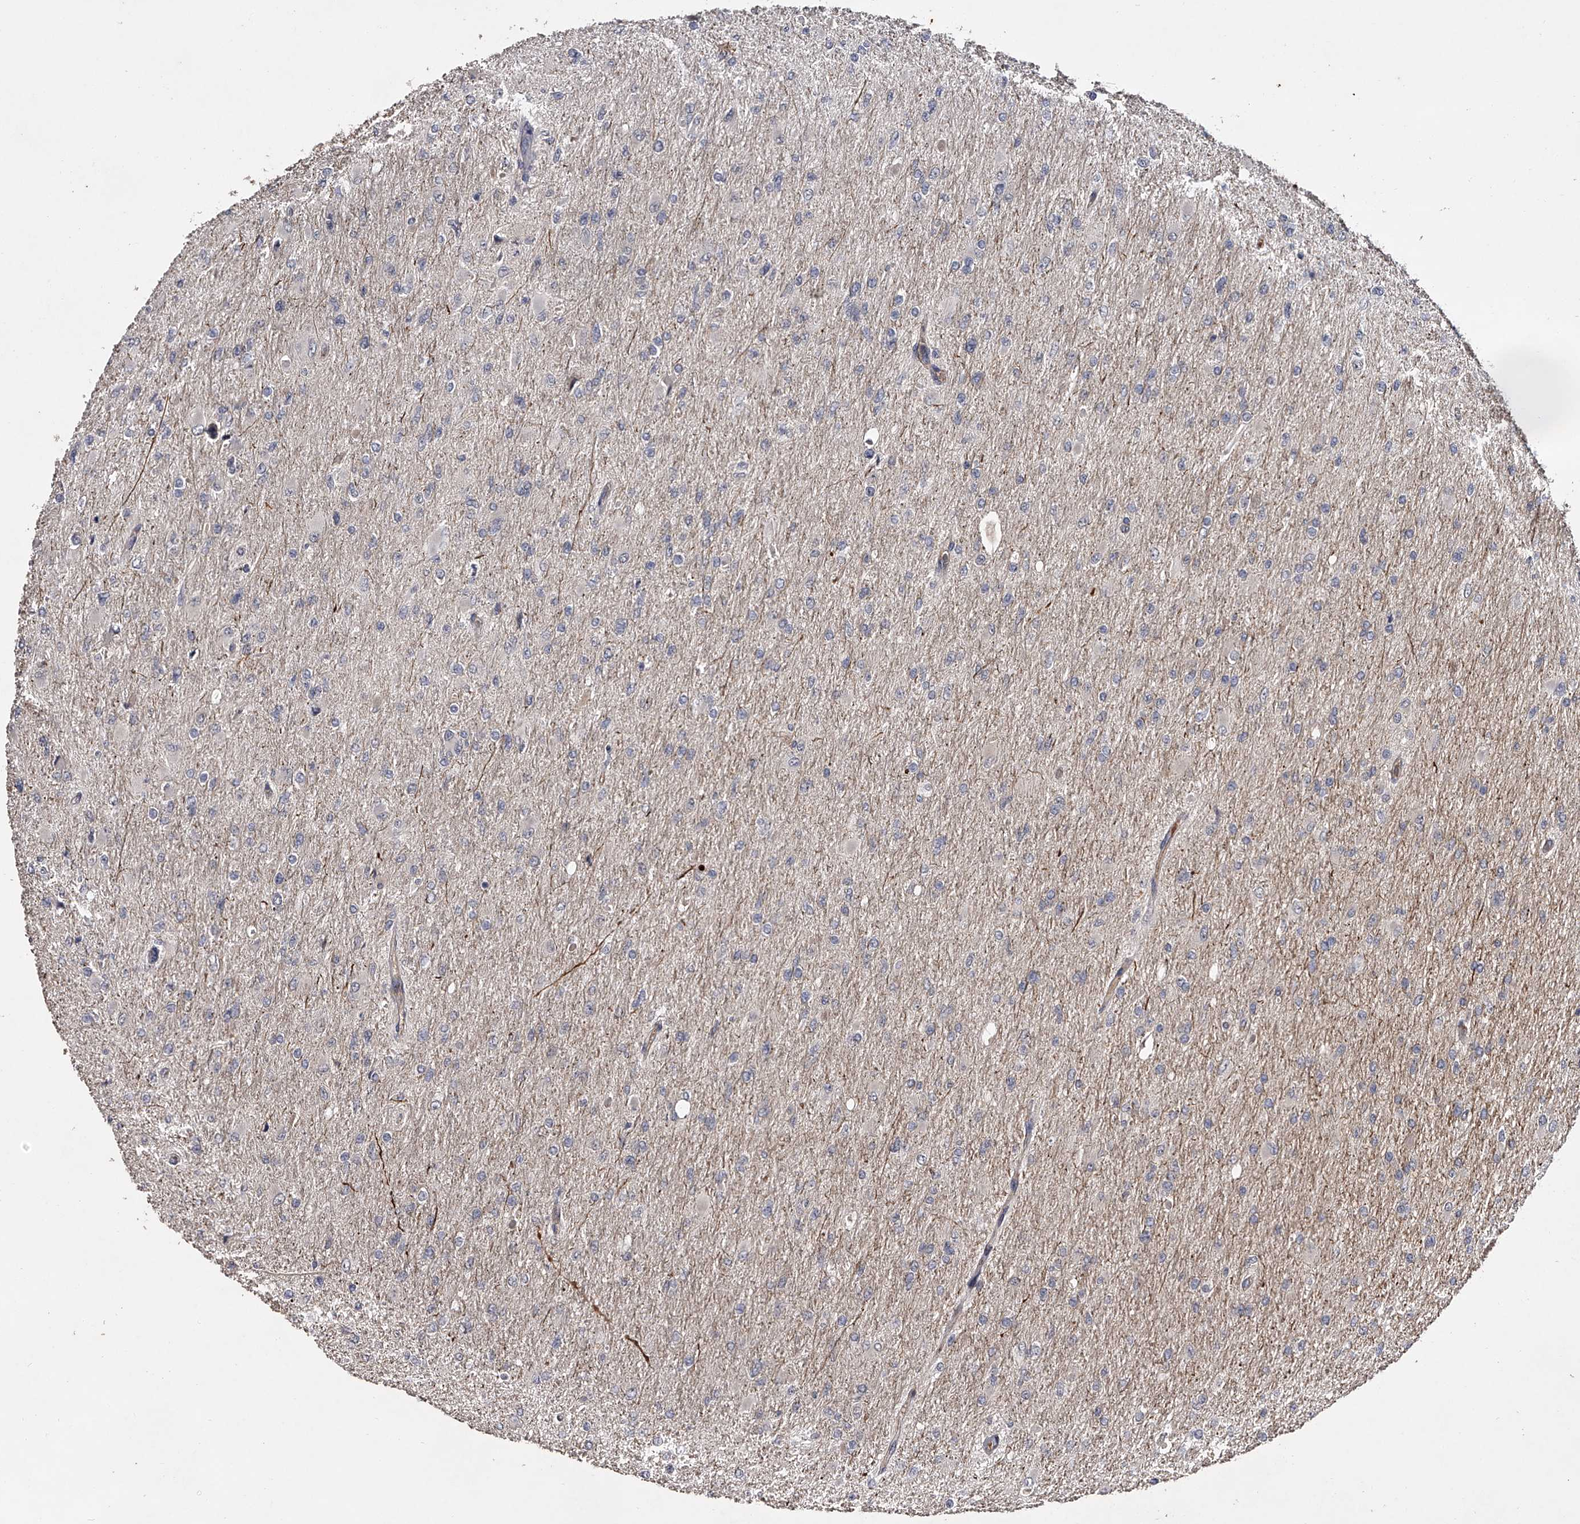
{"staining": {"intensity": "negative", "quantity": "none", "location": "none"}, "tissue": "glioma", "cell_type": "Tumor cells", "image_type": "cancer", "snomed": [{"axis": "morphology", "description": "Glioma, malignant, High grade"}, {"axis": "topography", "description": "Cerebral cortex"}], "caption": "High magnification brightfield microscopy of glioma stained with DAB (brown) and counterstained with hematoxylin (blue): tumor cells show no significant expression.", "gene": "MDN1", "patient": {"sex": "female", "age": 36}}